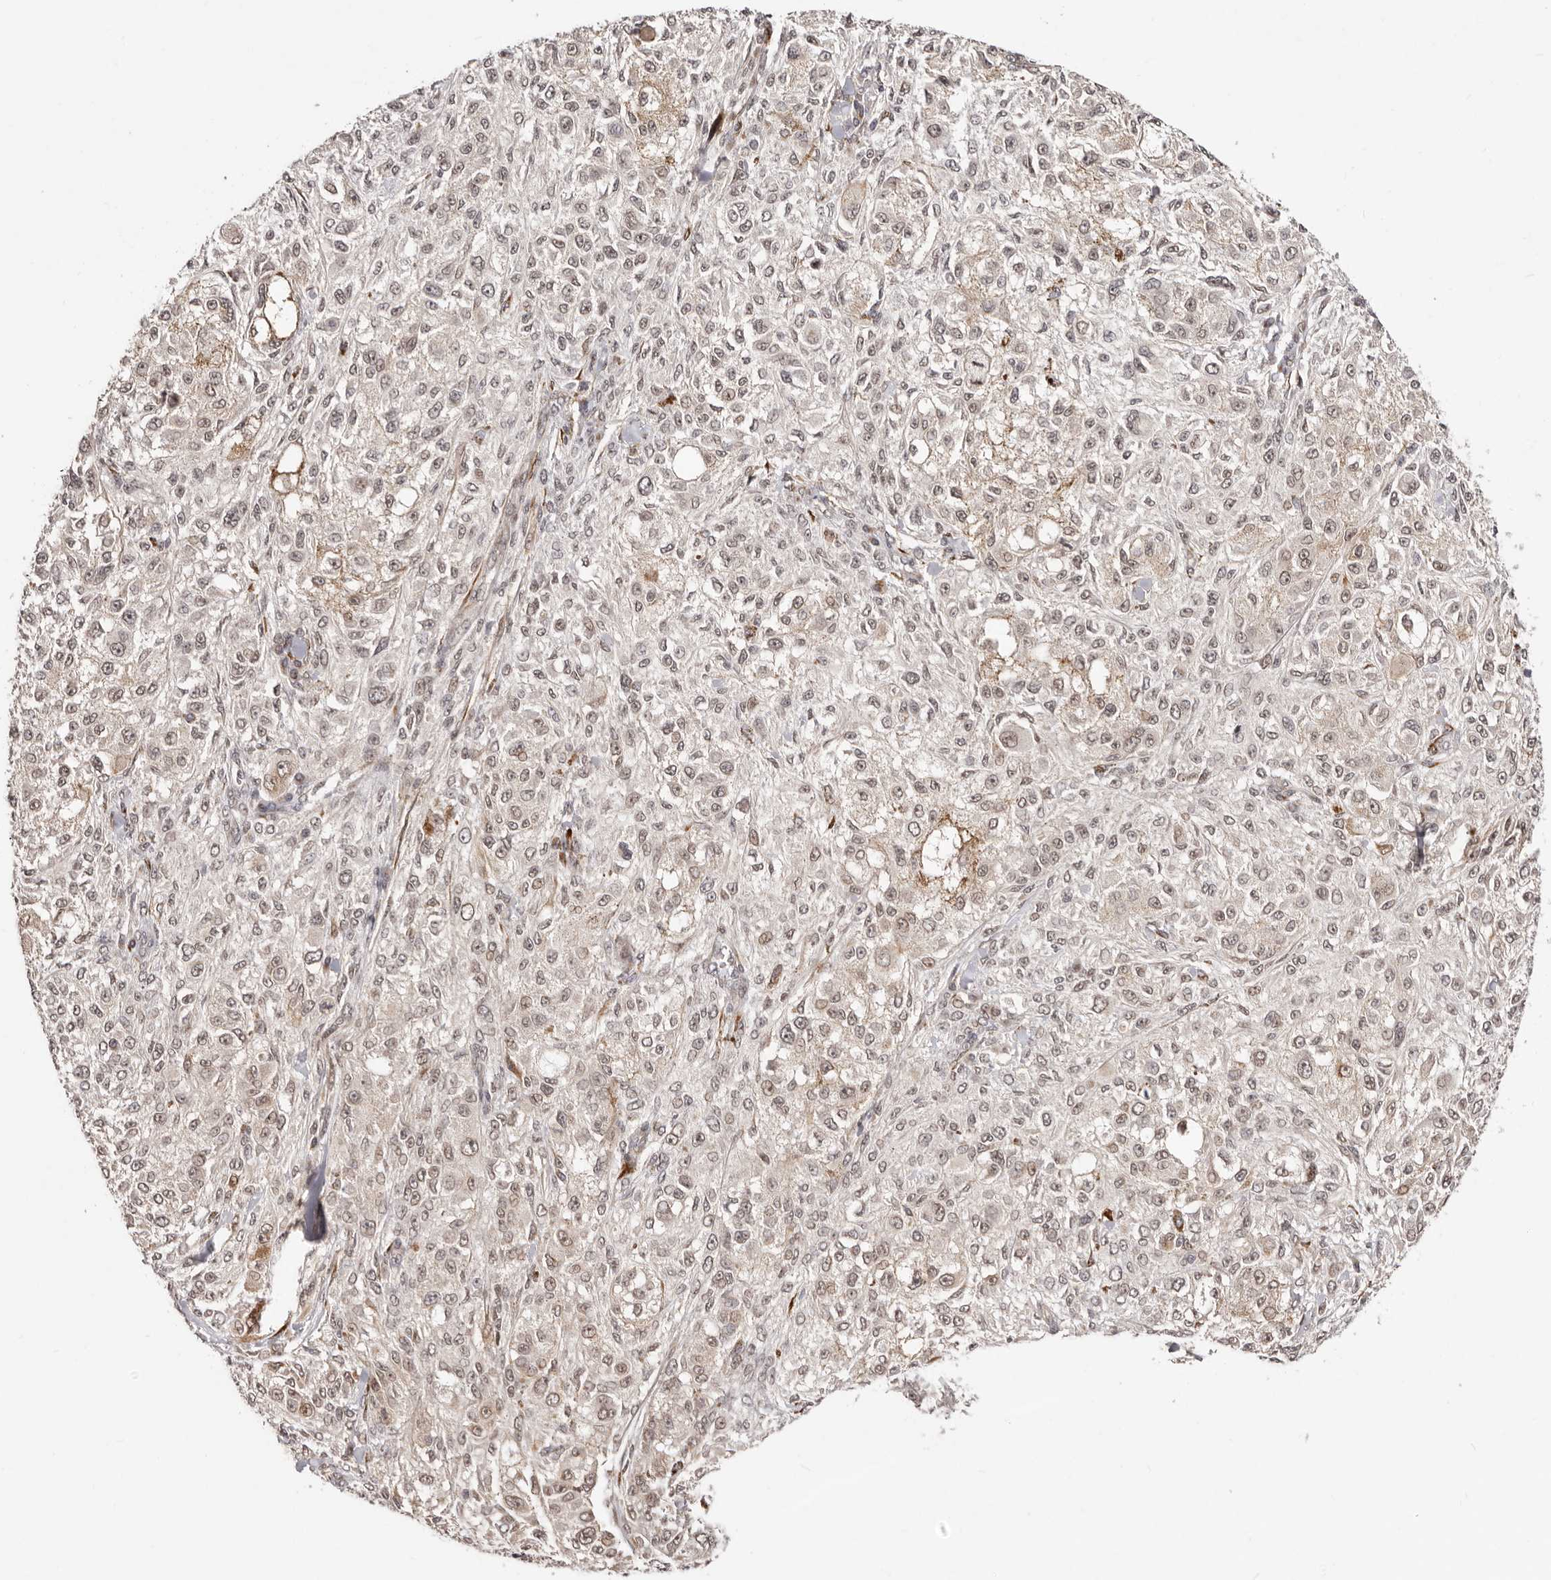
{"staining": {"intensity": "weak", "quantity": ">75%", "location": "nuclear"}, "tissue": "melanoma", "cell_type": "Tumor cells", "image_type": "cancer", "snomed": [{"axis": "morphology", "description": "Necrosis, NOS"}, {"axis": "morphology", "description": "Malignant melanoma, NOS"}, {"axis": "topography", "description": "Skin"}], "caption": "Immunohistochemical staining of malignant melanoma reveals low levels of weak nuclear protein positivity in about >75% of tumor cells.", "gene": "SRCAP", "patient": {"sex": "female", "age": 87}}